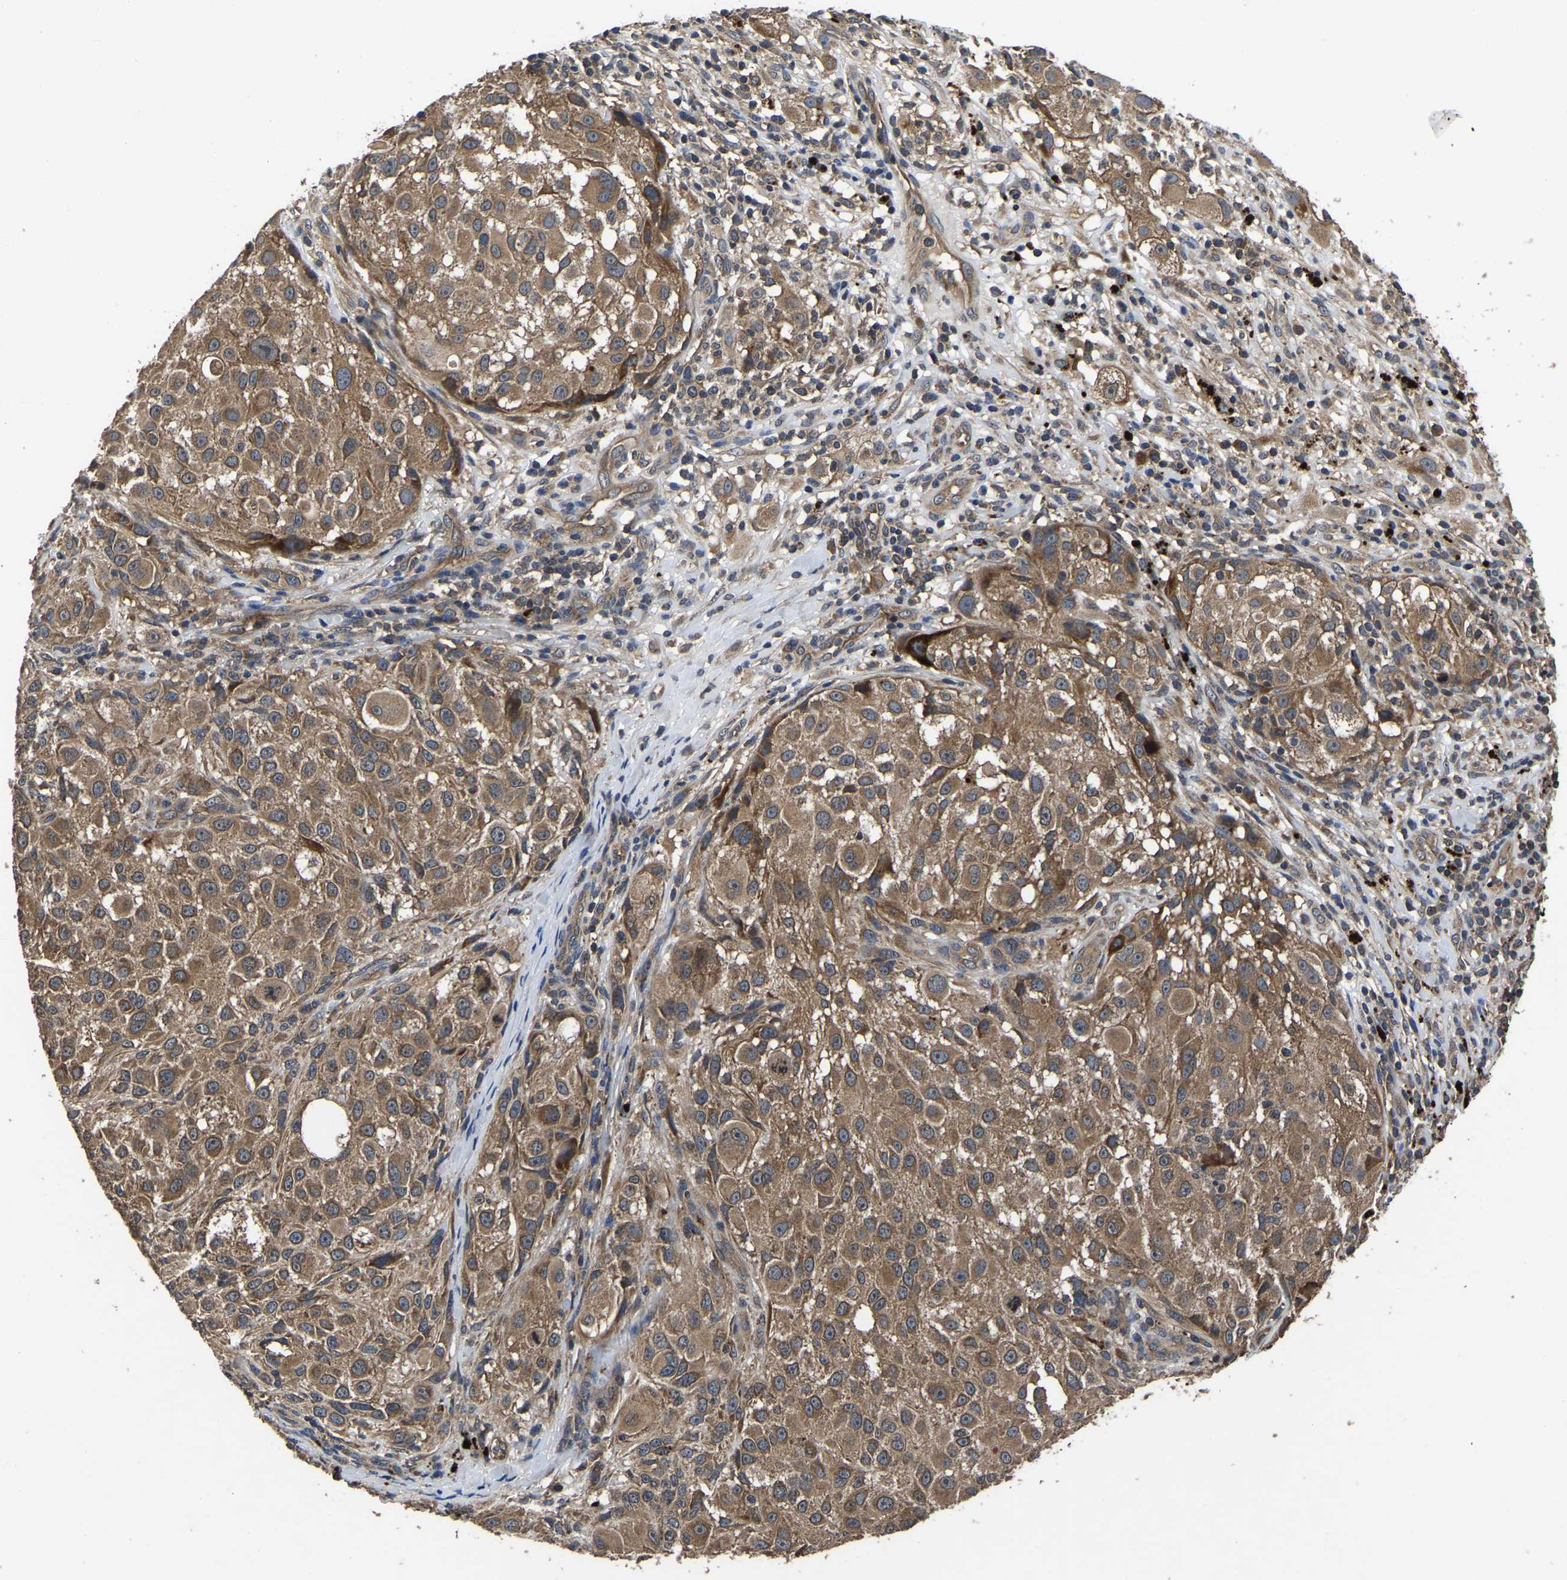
{"staining": {"intensity": "moderate", "quantity": ">75%", "location": "cytoplasmic/membranous"}, "tissue": "melanoma", "cell_type": "Tumor cells", "image_type": "cancer", "snomed": [{"axis": "morphology", "description": "Necrosis, NOS"}, {"axis": "morphology", "description": "Malignant melanoma, NOS"}, {"axis": "topography", "description": "Skin"}], "caption": "High-magnification brightfield microscopy of melanoma stained with DAB (brown) and counterstained with hematoxylin (blue). tumor cells exhibit moderate cytoplasmic/membranous positivity is appreciated in approximately>75% of cells. The staining was performed using DAB to visualize the protein expression in brown, while the nuclei were stained in blue with hematoxylin (Magnification: 20x).", "gene": "CRYZL1", "patient": {"sex": "female", "age": 87}}